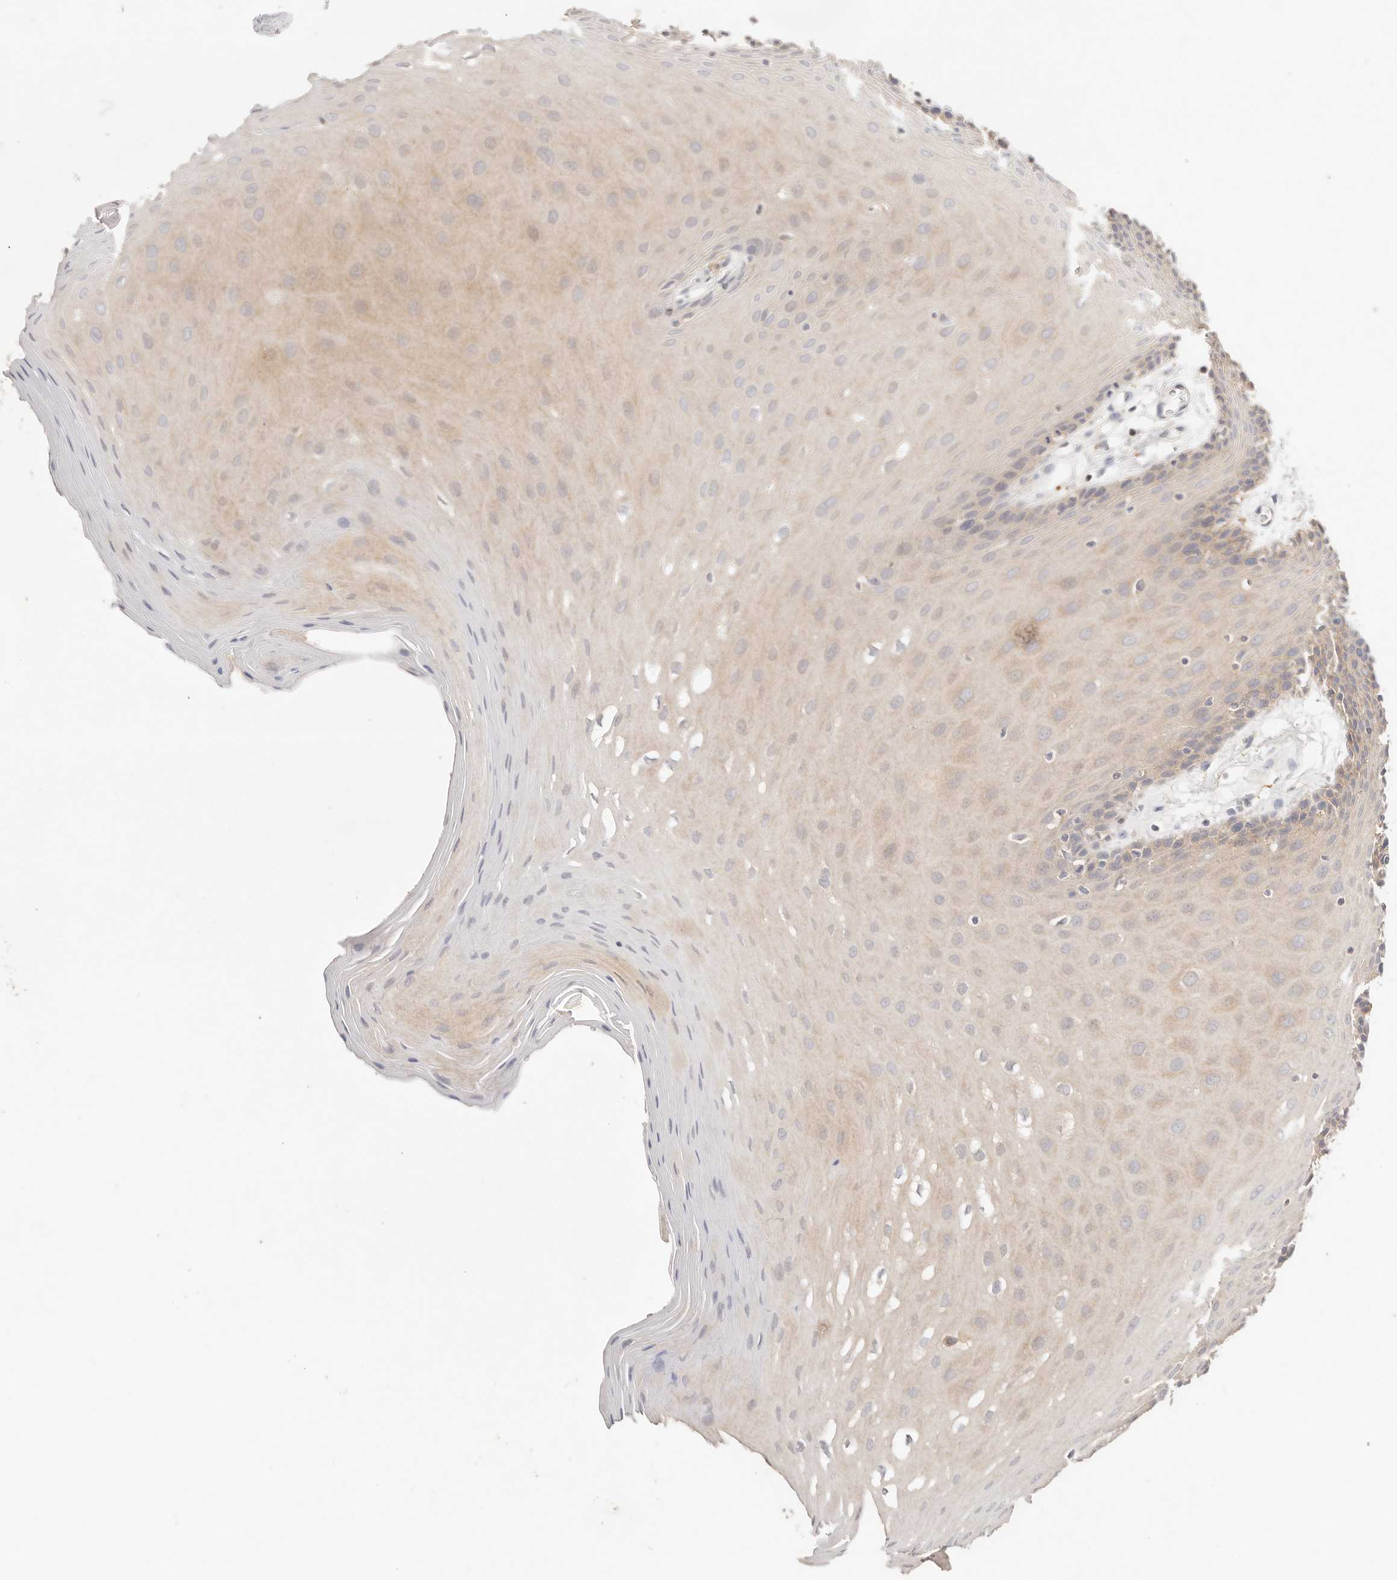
{"staining": {"intensity": "weak", "quantity": "25%-75%", "location": "cytoplasmic/membranous"}, "tissue": "oral mucosa", "cell_type": "Squamous epithelial cells", "image_type": "normal", "snomed": [{"axis": "morphology", "description": "Normal tissue, NOS"}, {"axis": "morphology", "description": "Squamous cell carcinoma, NOS"}, {"axis": "topography", "description": "Skeletal muscle"}, {"axis": "topography", "description": "Oral tissue"}, {"axis": "topography", "description": "Salivary gland"}, {"axis": "topography", "description": "Head-Neck"}], "caption": "Approximately 25%-75% of squamous epithelial cells in unremarkable human oral mucosa reveal weak cytoplasmic/membranous protein staining as visualized by brown immunohistochemical staining.", "gene": "CXADR", "patient": {"sex": "male", "age": 54}}